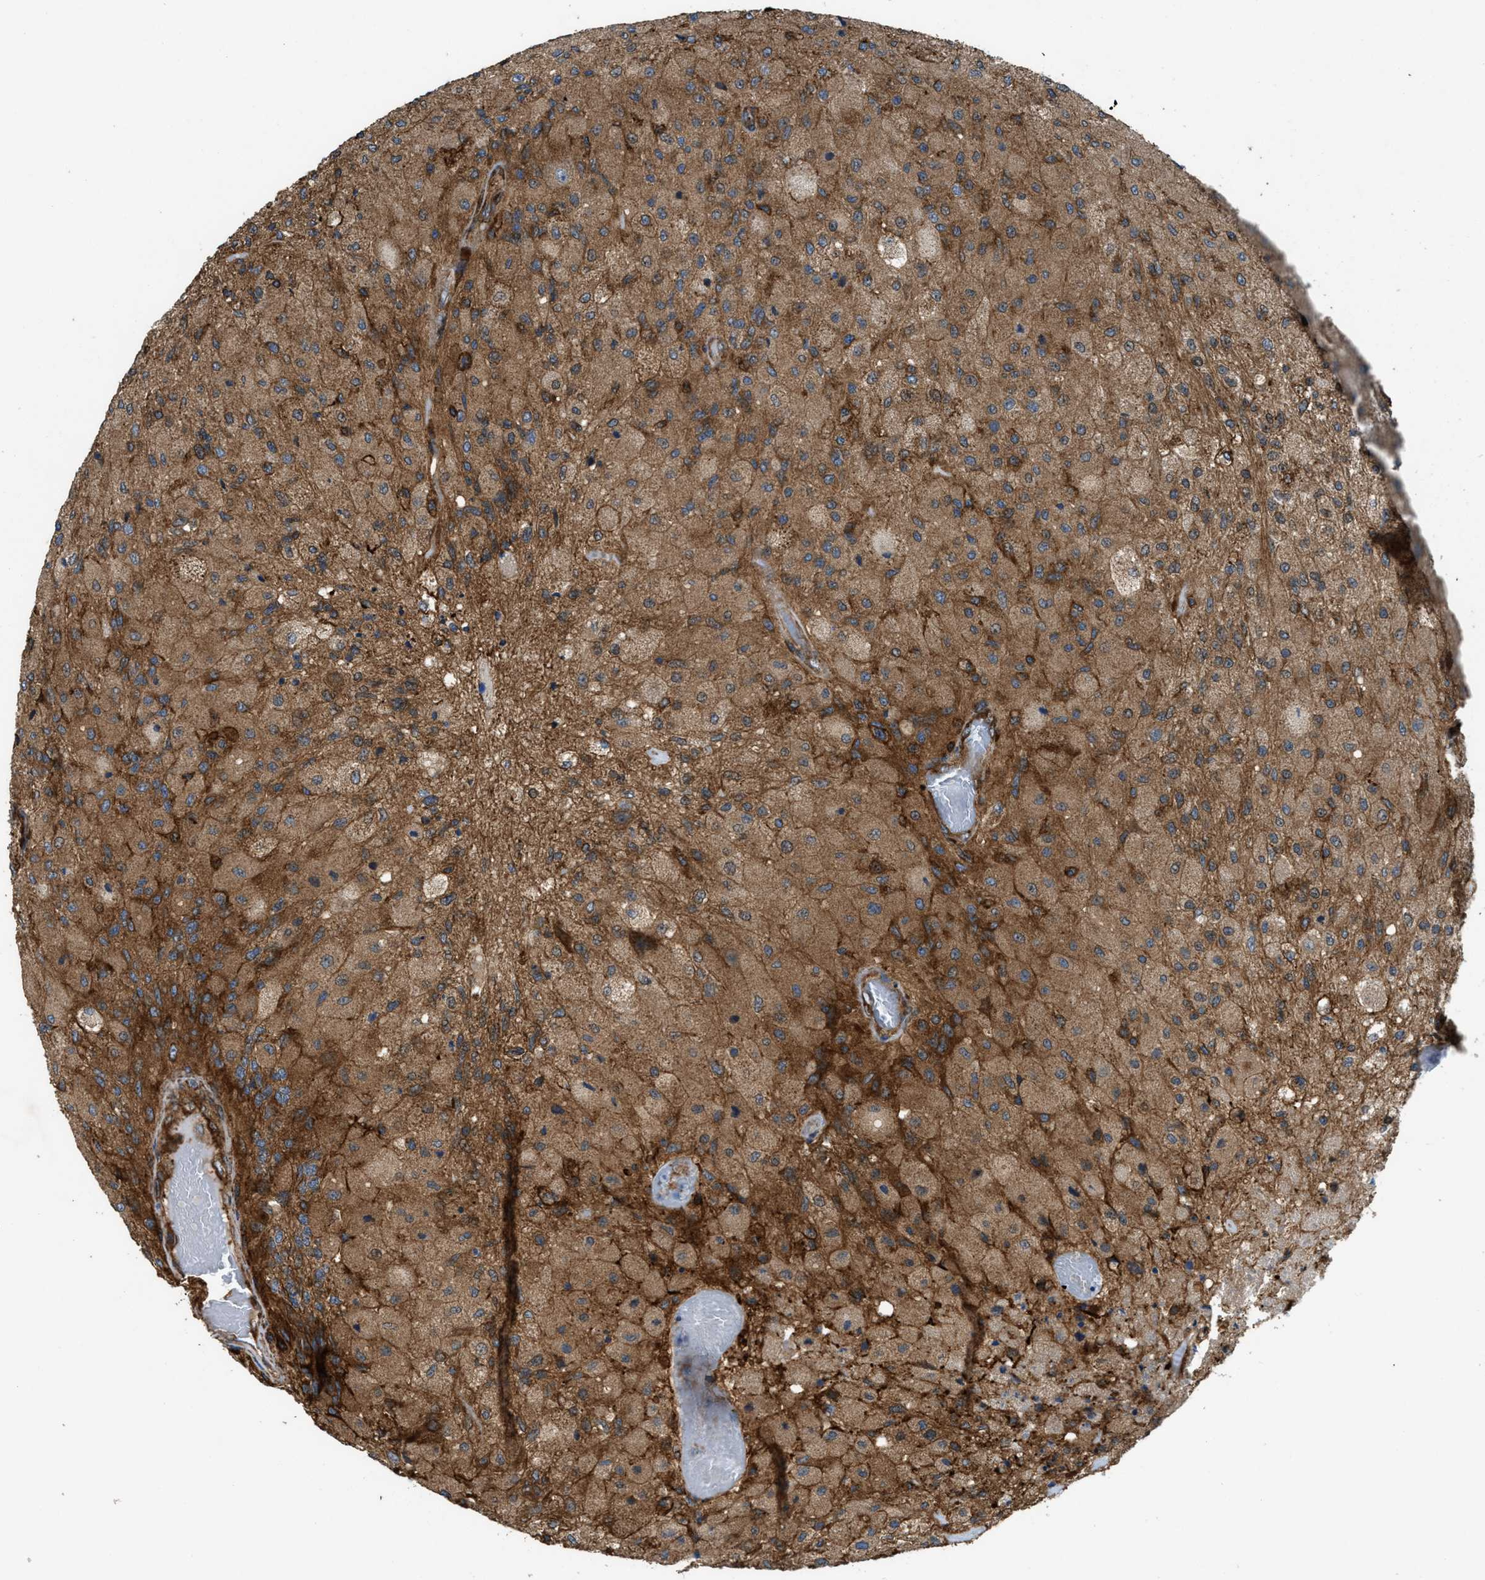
{"staining": {"intensity": "moderate", "quantity": ">75%", "location": "cytoplasmic/membranous"}, "tissue": "glioma", "cell_type": "Tumor cells", "image_type": "cancer", "snomed": [{"axis": "morphology", "description": "Normal tissue, NOS"}, {"axis": "morphology", "description": "Glioma, malignant, High grade"}, {"axis": "topography", "description": "Cerebral cortex"}], "caption": "IHC (DAB (3,3'-diaminobenzidine)) staining of glioma displays moderate cytoplasmic/membranous protein expression in approximately >75% of tumor cells.", "gene": "EGLN1", "patient": {"sex": "male", "age": 77}}